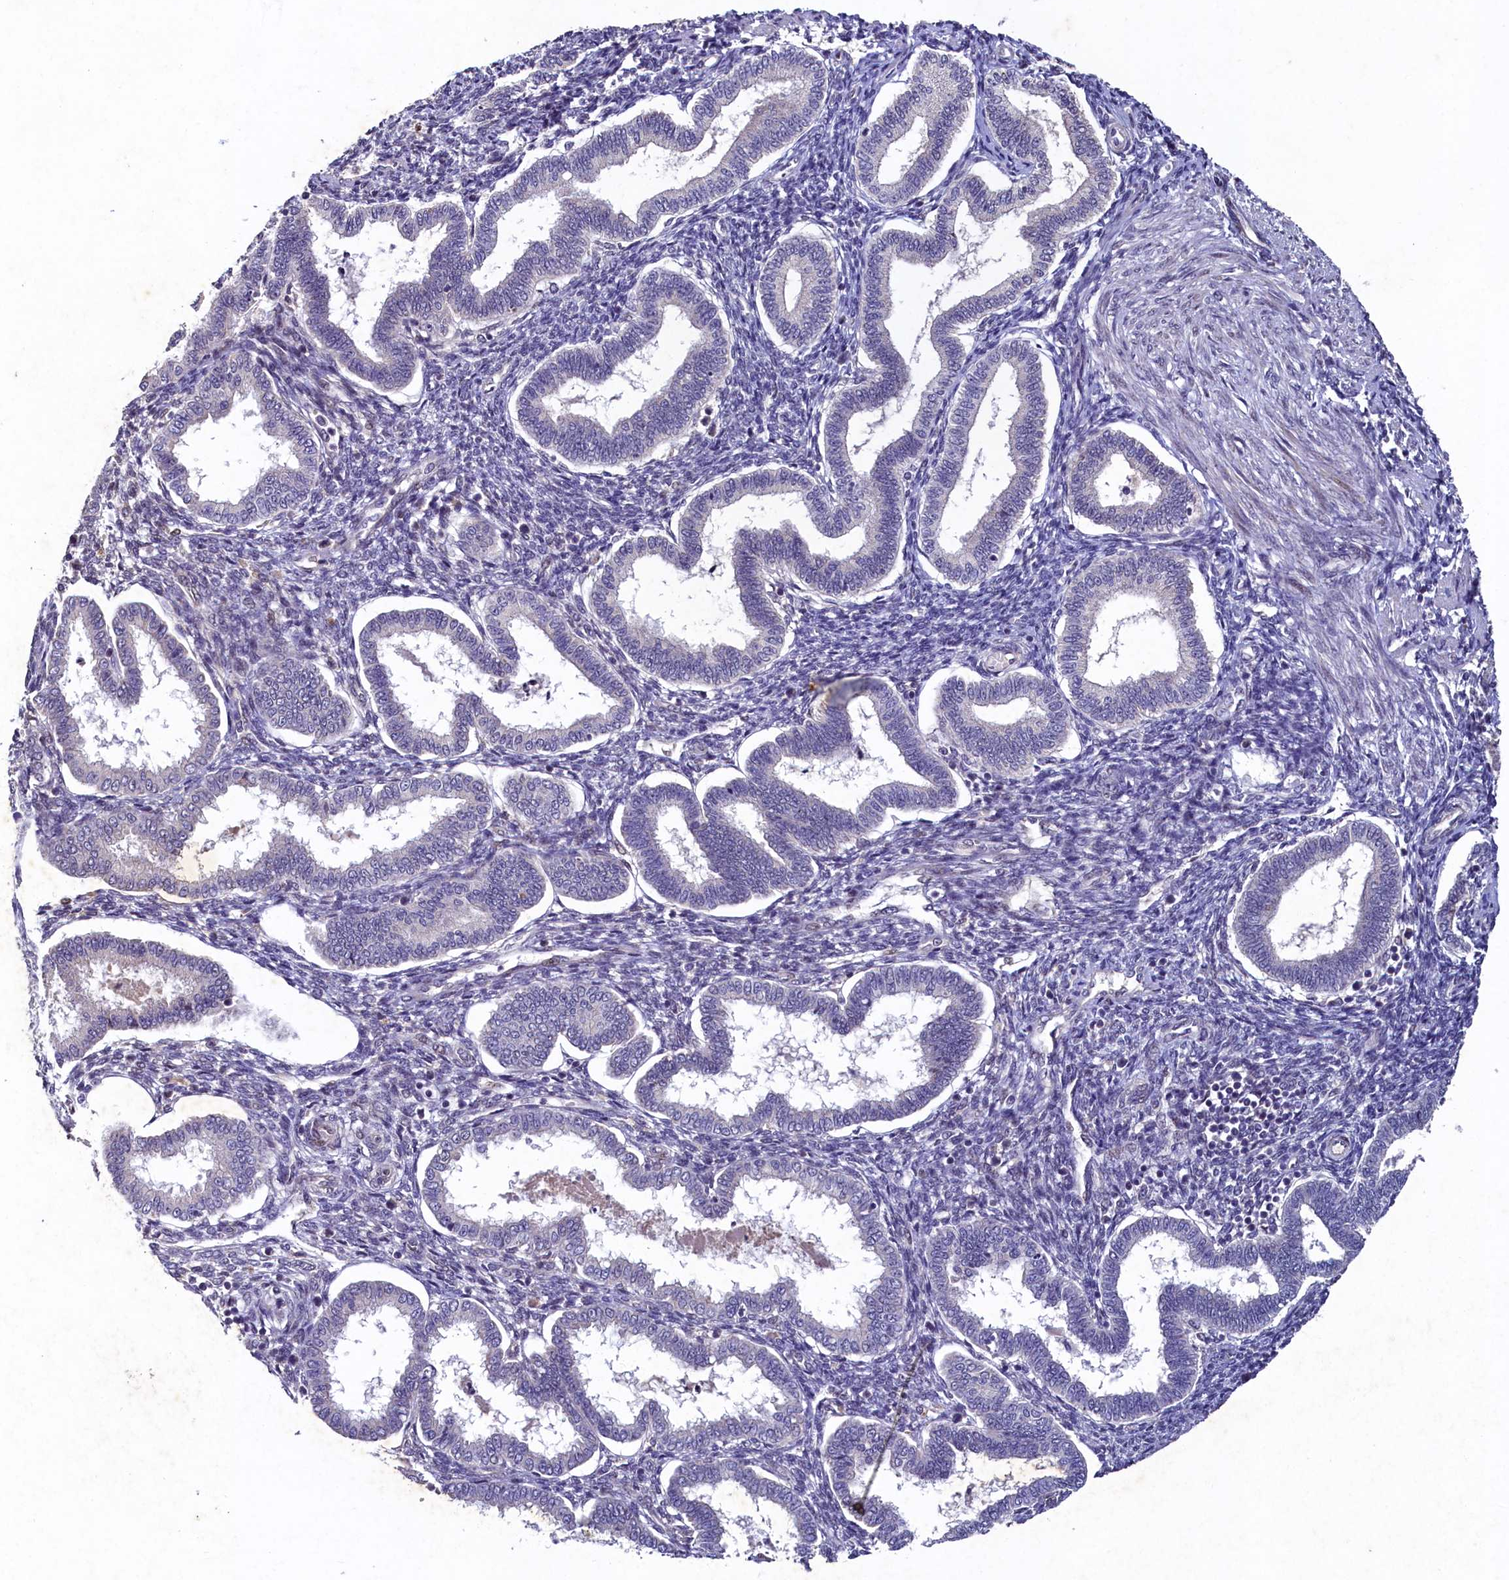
{"staining": {"intensity": "negative", "quantity": "none", "location": "none"}, "tissue": "endometrium", "cell_type": "Cells in endometrial stroma", "image_type": "normal", "snomed": [{"axis": "morphology", "description": "Normal tissue, NOS"}, {"axis": "topography", "description": "Endometrium"}], "caption": "Endometrium stained for a protein using immunohistochemistry exhibits no staining cells in endometrial stroma.", "gene": "LATS2", "patient": {"sex": "female", "age": 24}}